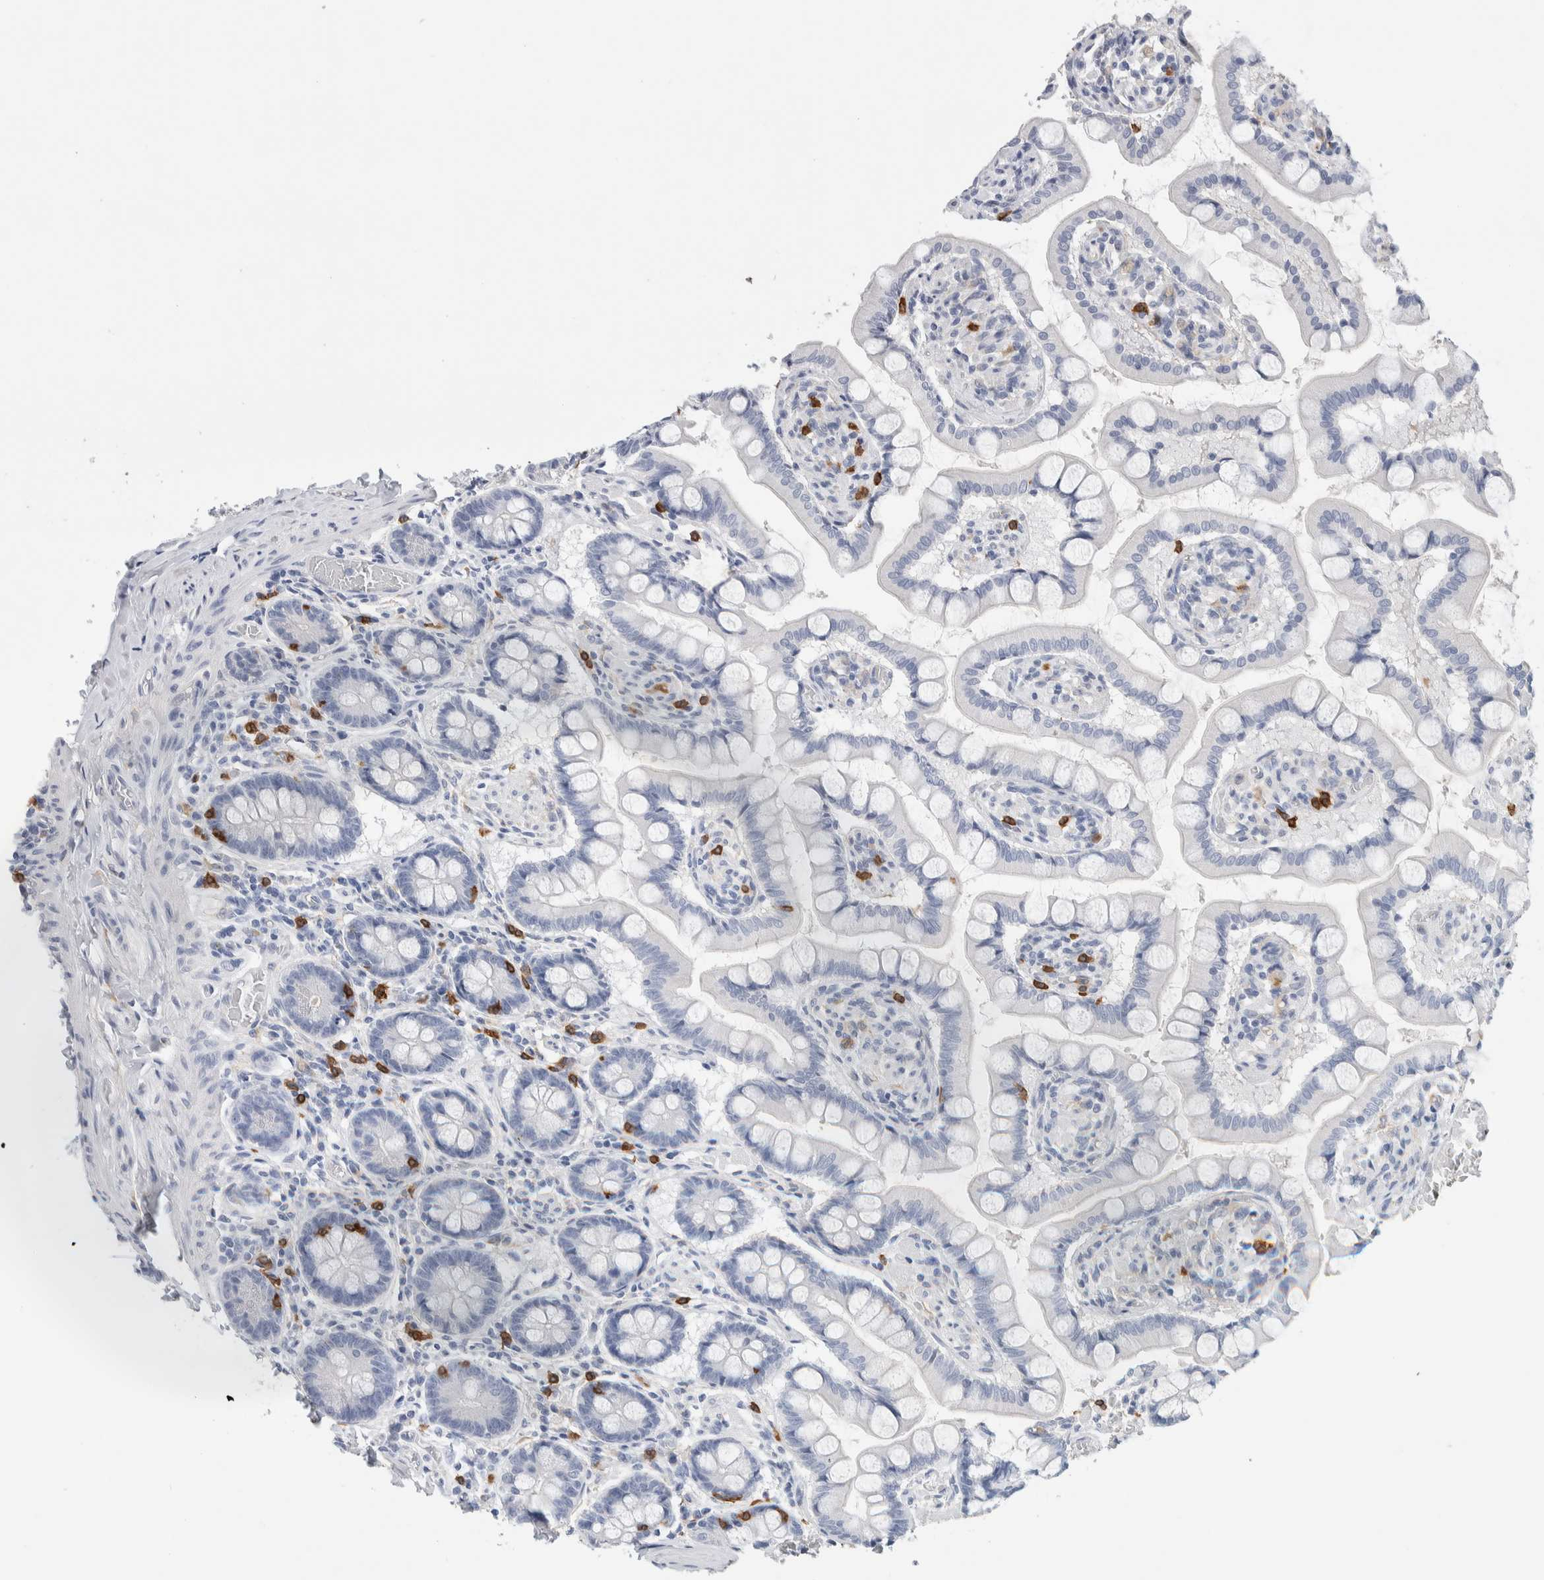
{"staining": {"intensity": "negative", "quantity": "none", "location": "none"}, "tissue": "small intestine", "cell_type": "Glandular cells", "image_type": "normal", "snomed": [{"axis": "morphology", "description": "Normal tissue, NOS"}, {"axis": "topography", "description": "Small intestine"}], "caption": "This is a micrograph of immunohistochemistry (IHC) staining of normal small intestine, which shows no staining in glandular cells.", "gene": "NCF2", "patient": {"sex": "male", "age": 41}}